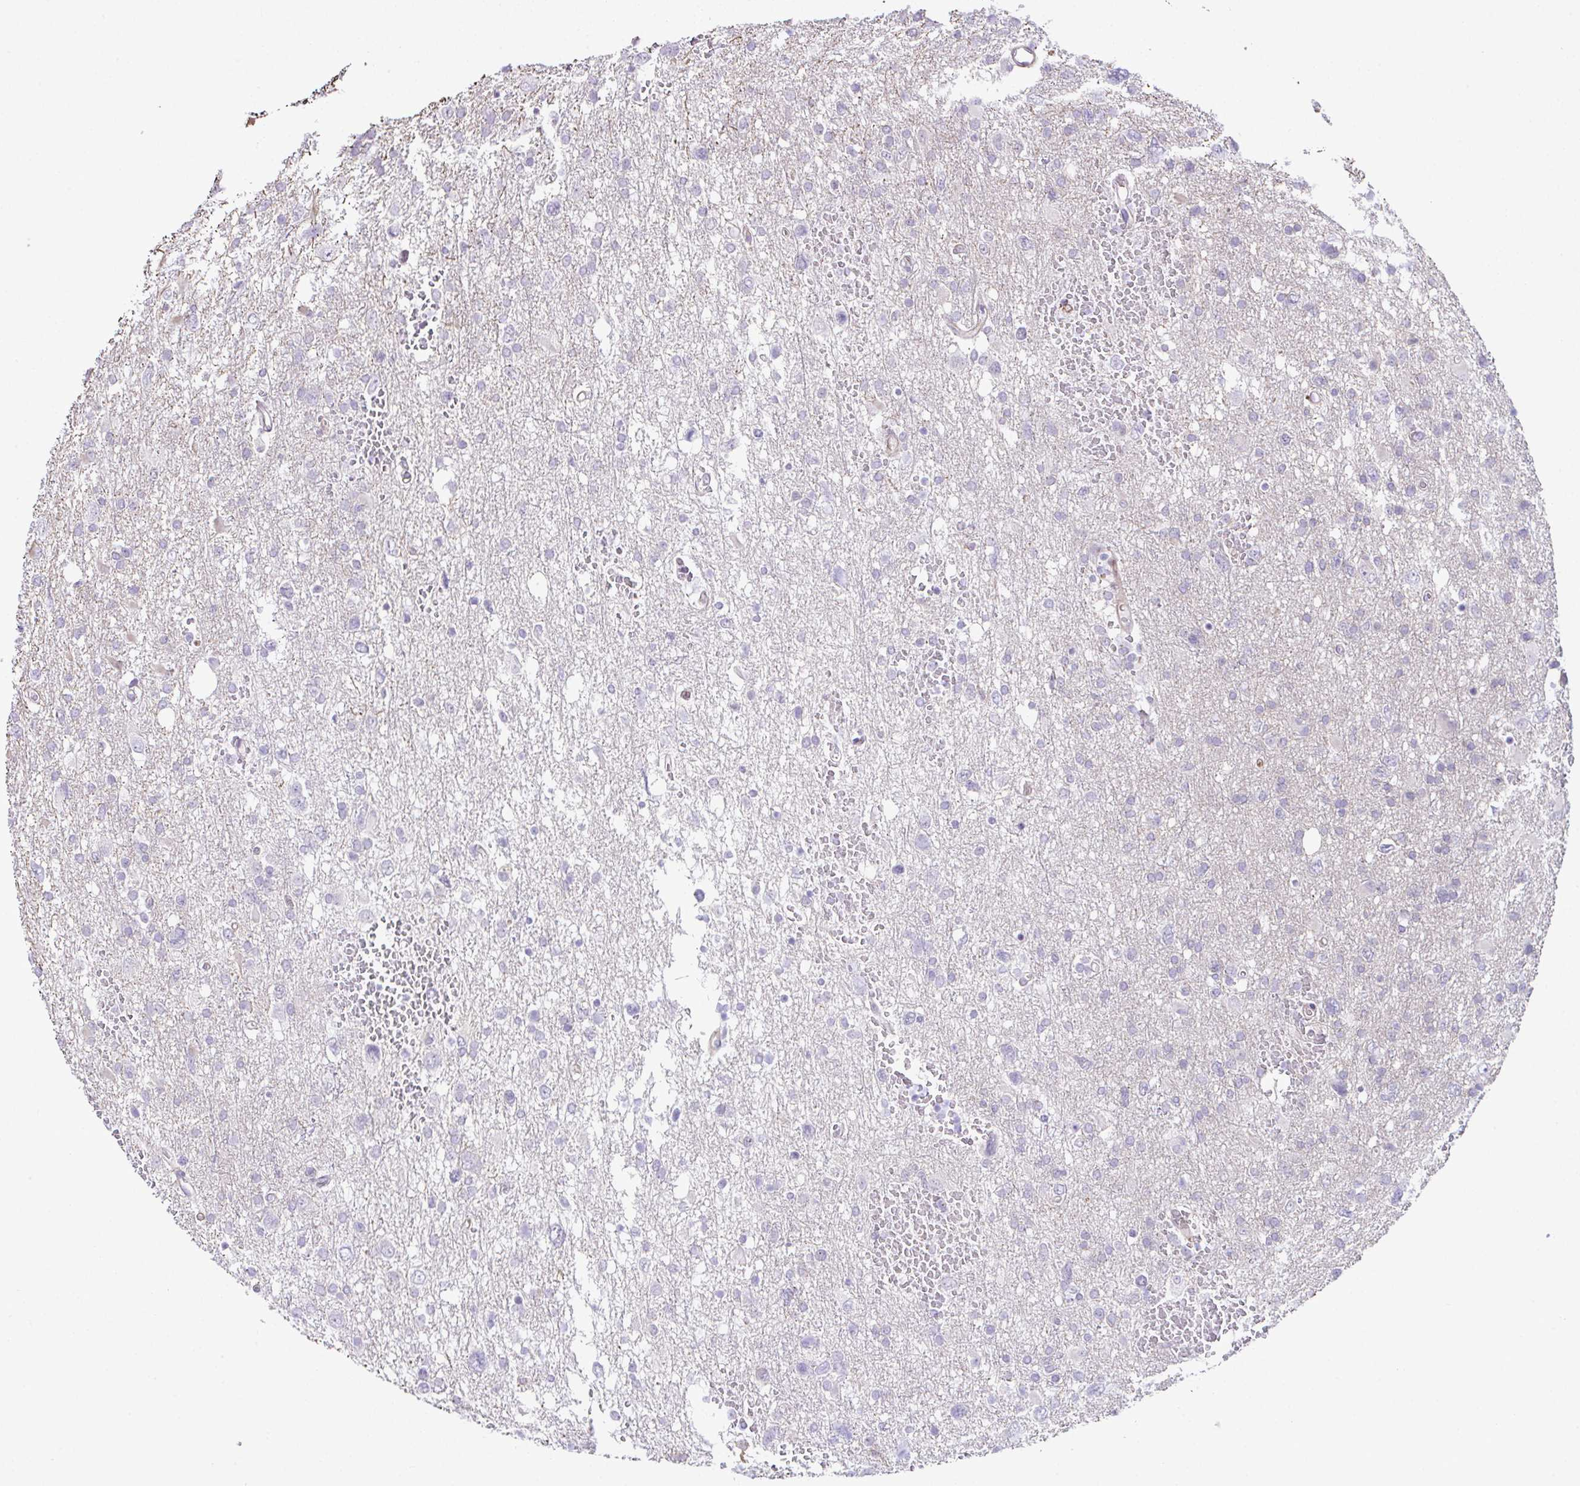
{"staining": {"intensity": "negative", "quantity": "none", "location": "none"}, "tissue": "glioma", "cell_type": "Tumor cells", "image_type": "cancer", "snomed": [{"axis": "morphology", "description": "Glioma, malignant, High grade"}, {"axis": "topography", "description": "Brain"}], "caption": "Tumor cells are negative for protein expression in human high-grade glioma (malignant).", "gene": "FBXO34", "patient": {"sex": "male", "age": 61}}